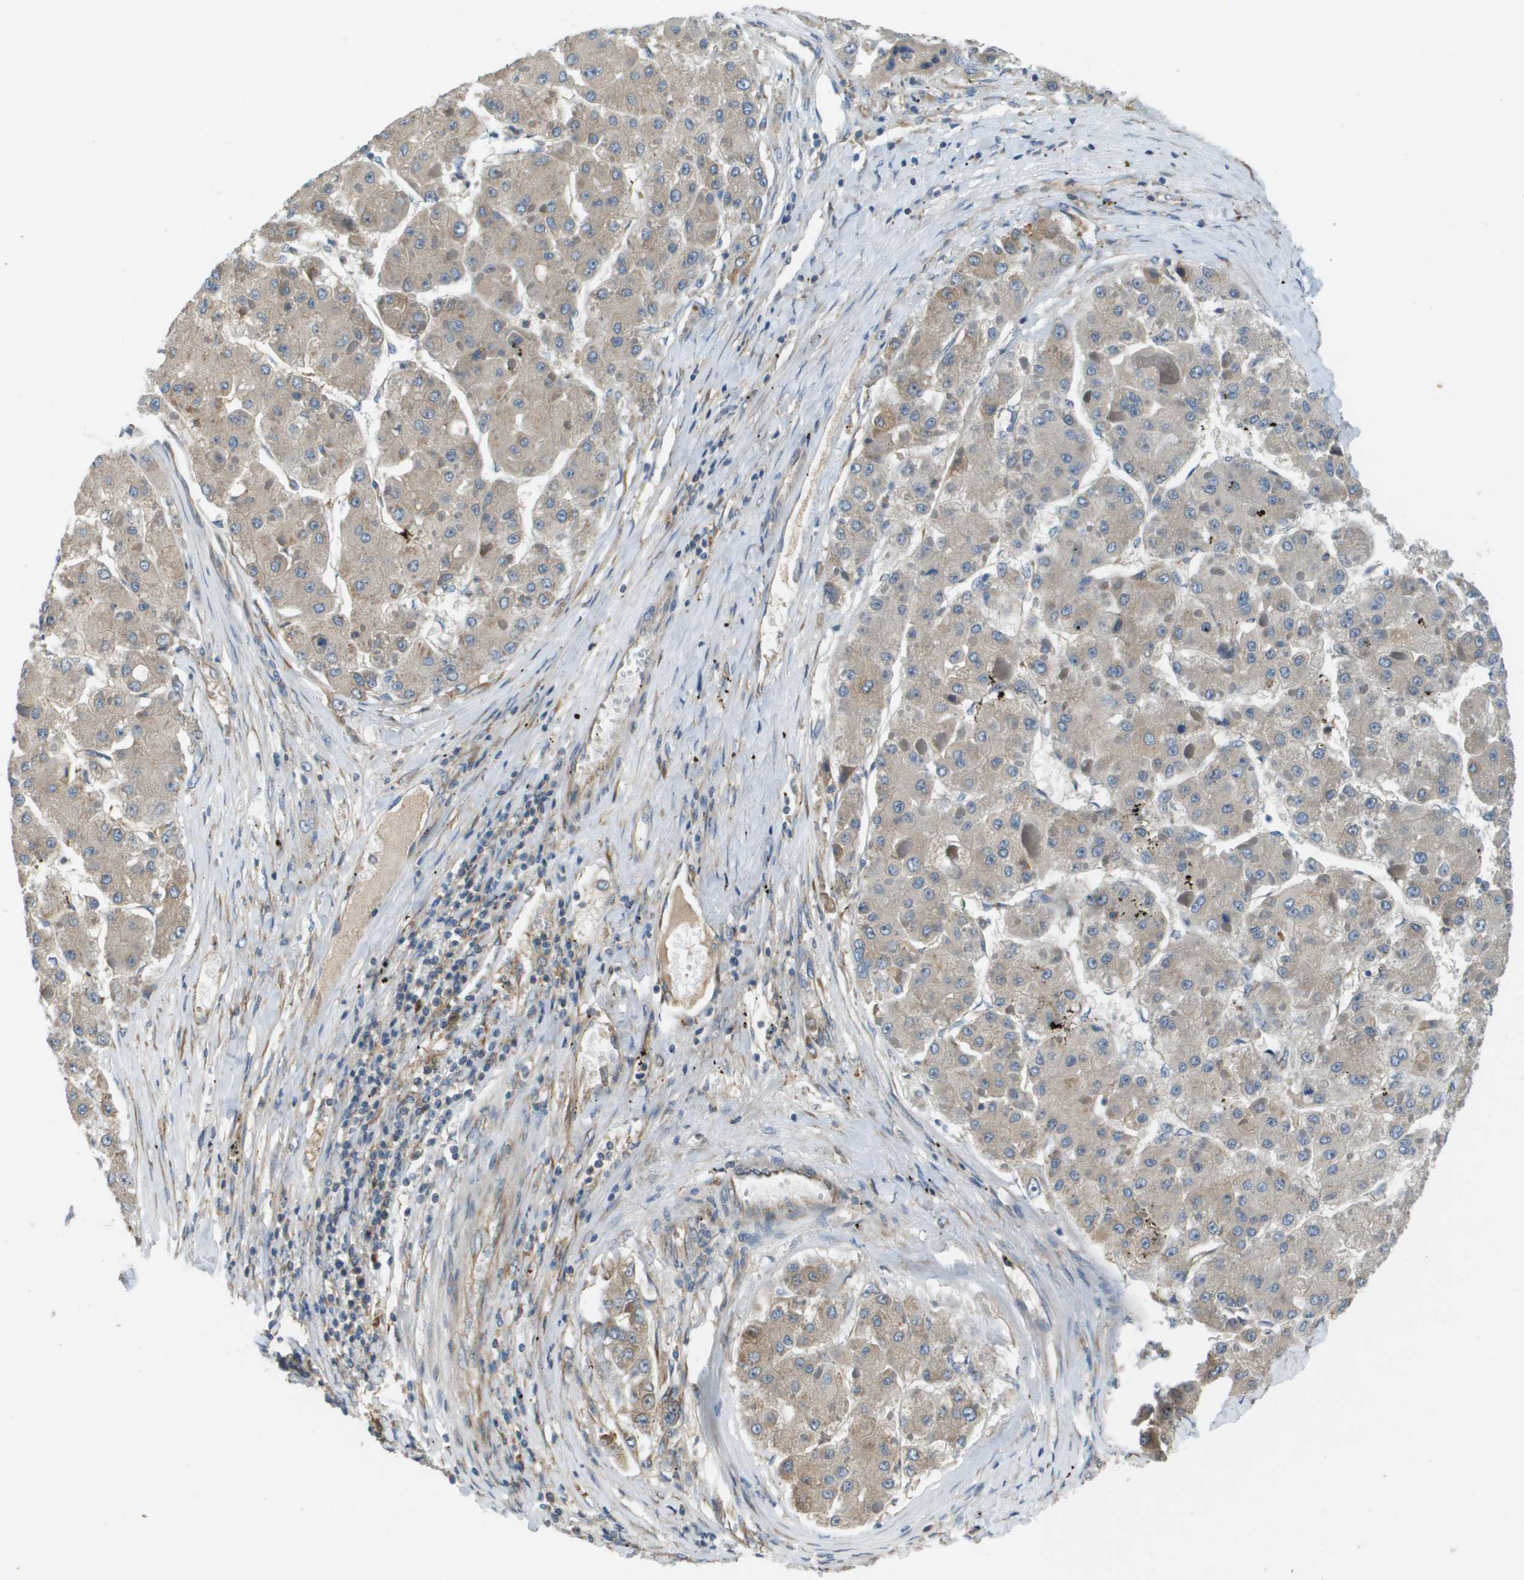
{"staining": {"intensity": "negative", "quantity": "none", "location": "none"}, "tissue": "liver cancer", "cell_type": "Tumor cells", "image_type": "cancer", "snomed": [{"axis": "morphology", "description": "Carcinoma, Hepatocellular, NOS"}, {"axis": "topography", "description": "Liver"}], "caption": "Immunohistochemistry photomicrograph of neoplastic tissue: liver hepatocellular carcinoma stained with DAB (3,3'-diaminobenzidine) shows no significant protein positivity in tumor cells. Nuclei are stained in blue.", "gene": "SAMSN1", "patient": {"sex": "female", "age": 73}}